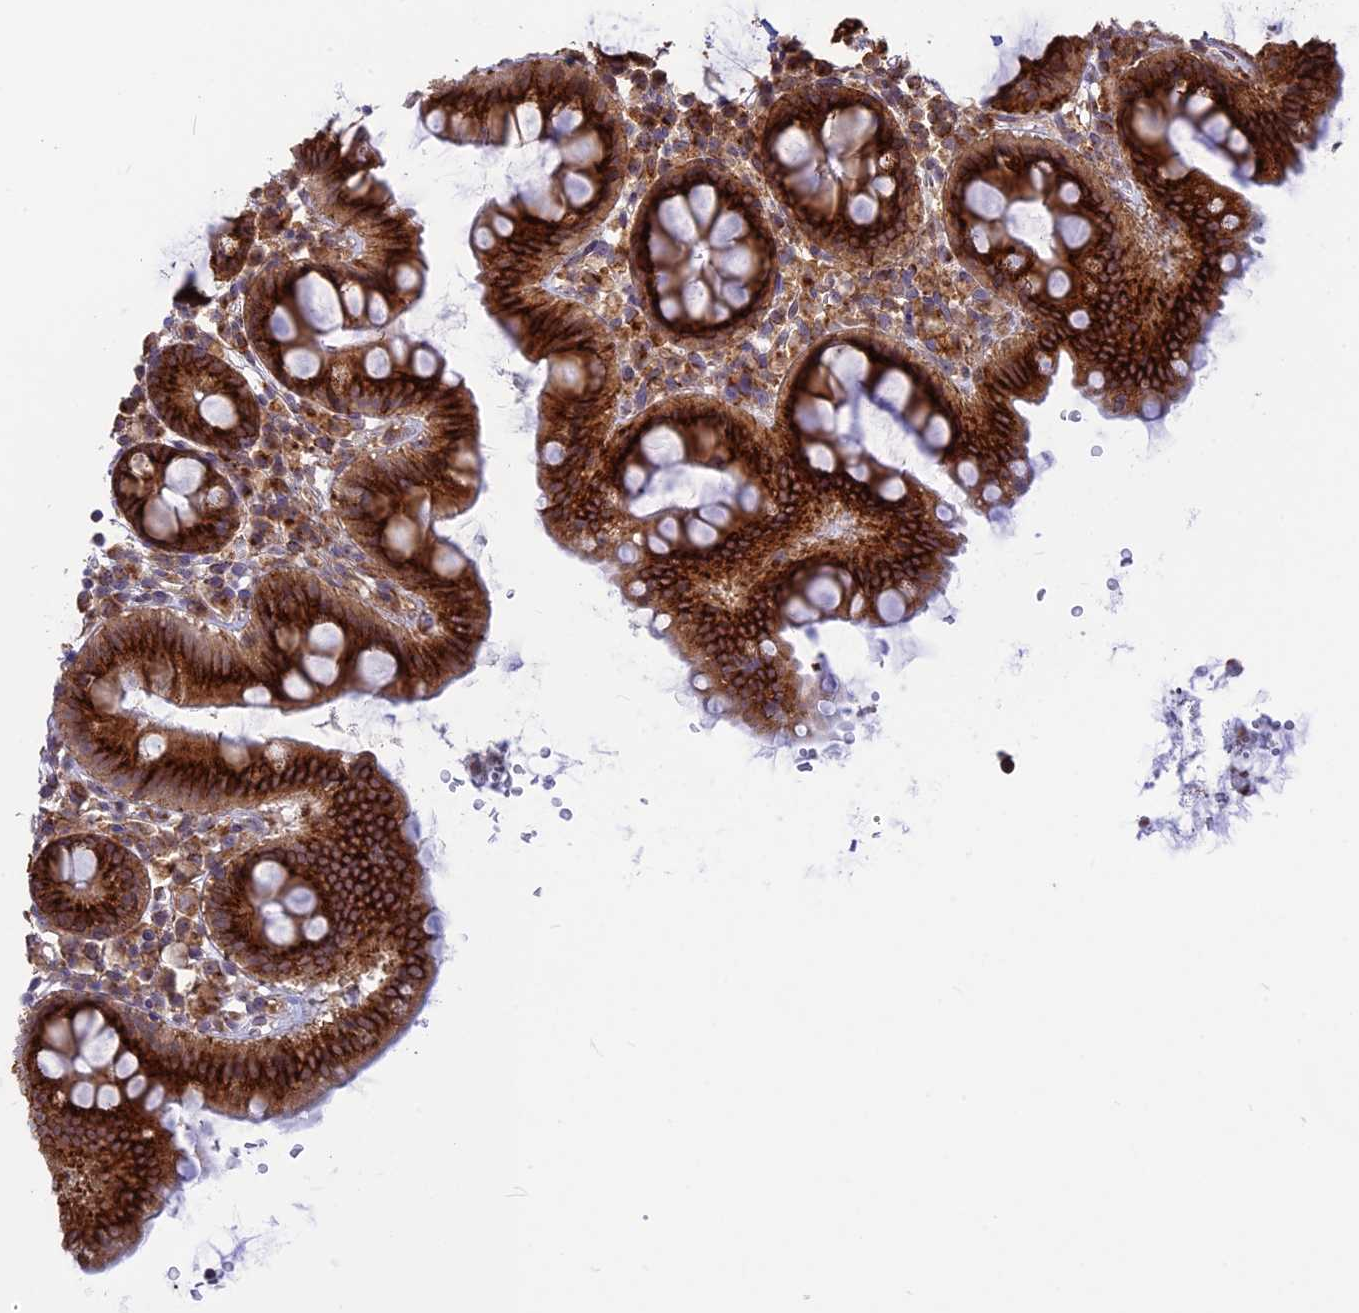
{"staining": {"intensity": "negative", "quantity": "none", "location": "none"}, "tissue": "colon", "cell_type": "Endothelial cells", "image_type": "normal", "snomed": [{"axis": "morphology", "description": "Normal tissue, NOS"}, {"axis": "topography", "description": "Colon"}], "caption": "IHC of normal human colon reveals no positivity in endothelial cells.", "gene": "CLINT1", "patient": {"sex": "male", "age": 75}}